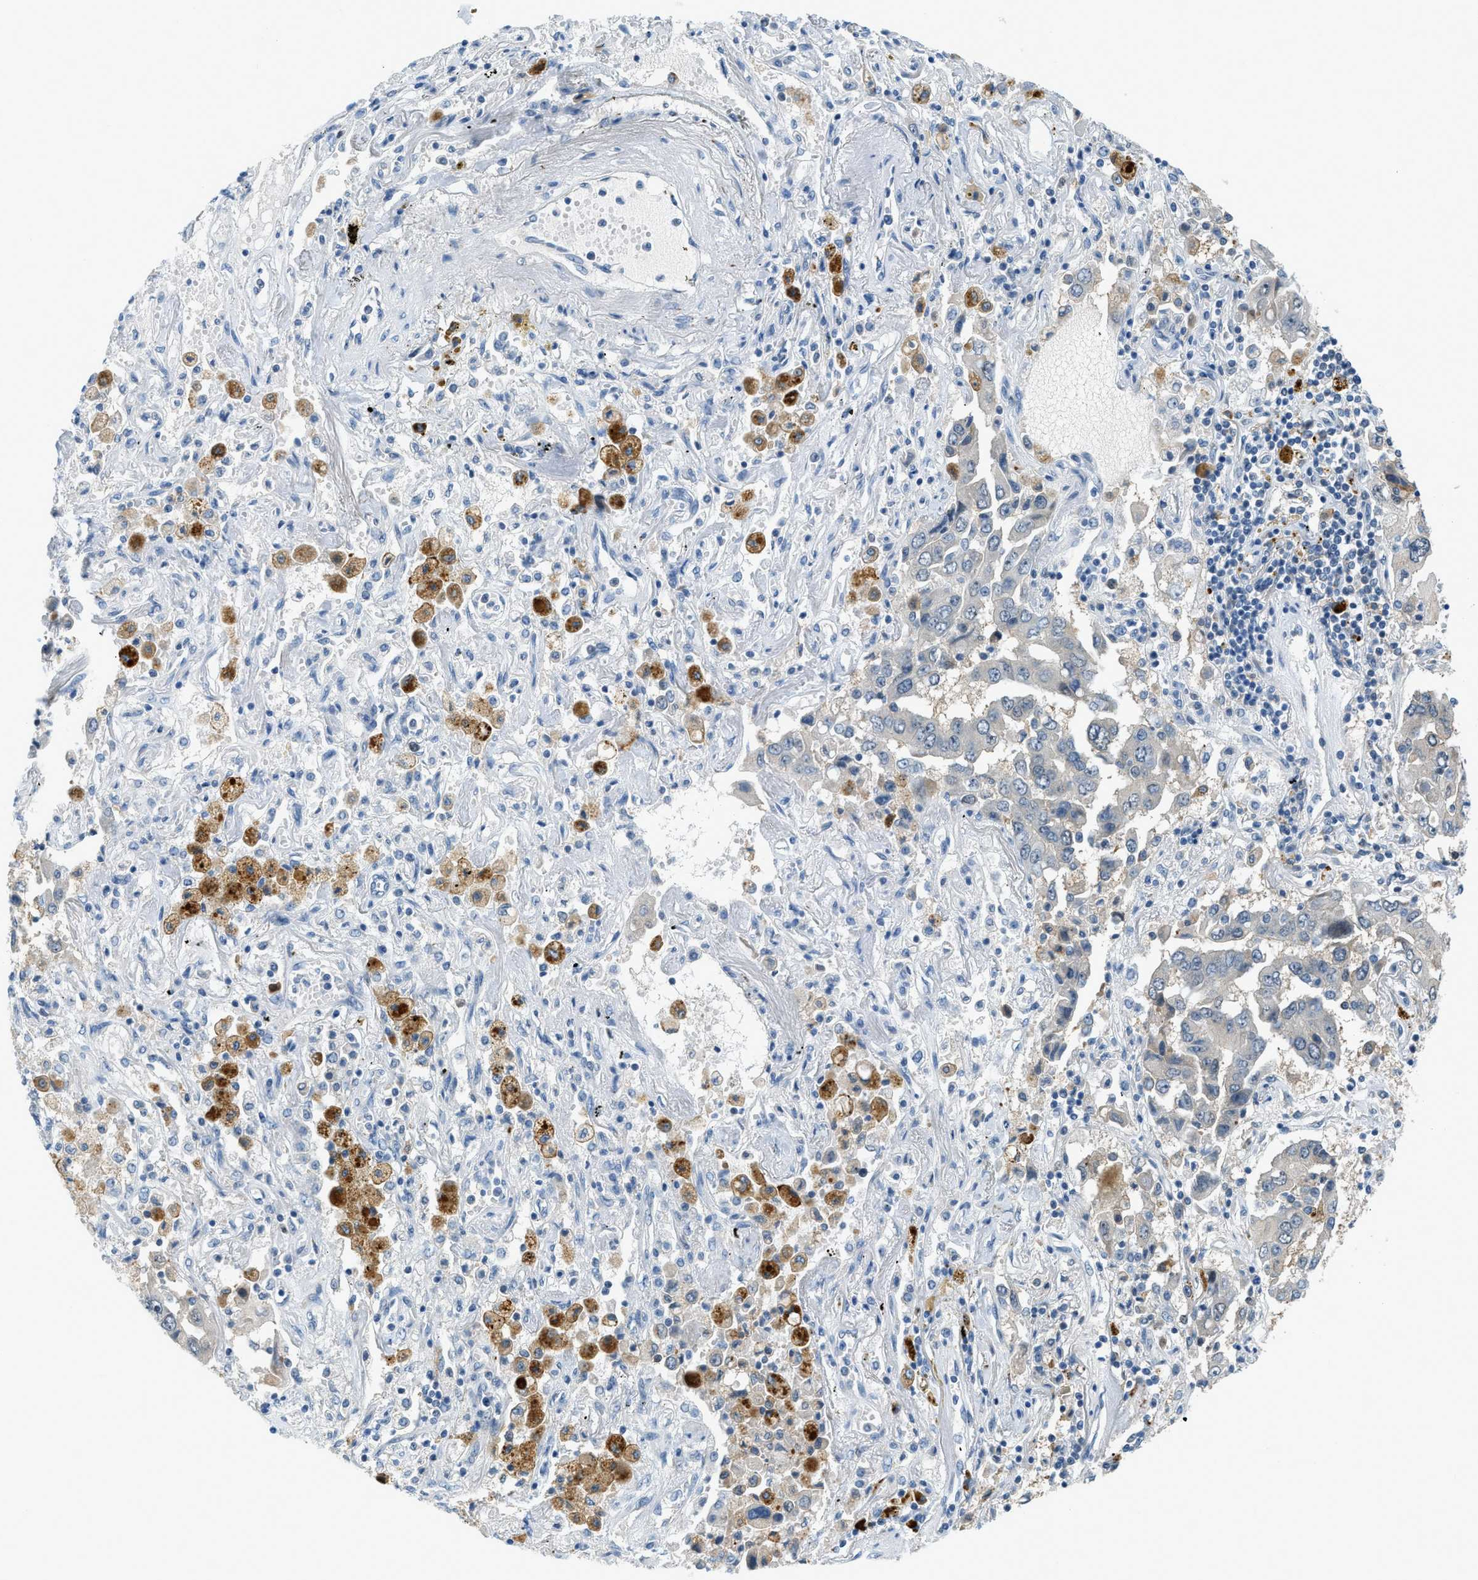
{"staining": {"intensity": "negative", "quantity": "none", "location": "none"}, "tissue": "lung cancer", "cell_type": "Tumor cells", "image_type": "cancer", "snomed": [{"axis": "morphology", "description": "Adenocarcinoma, NOS"}, {"axis": "topography", "description": "Lung"}], "caption": "Immunohistochemical staining of lung adenocarcinoma reveals no significant positivity in tumor cells. Nuclei are stained in blue.", "gene": "NME8", "patient": {"sex": "female", "age": 65}}